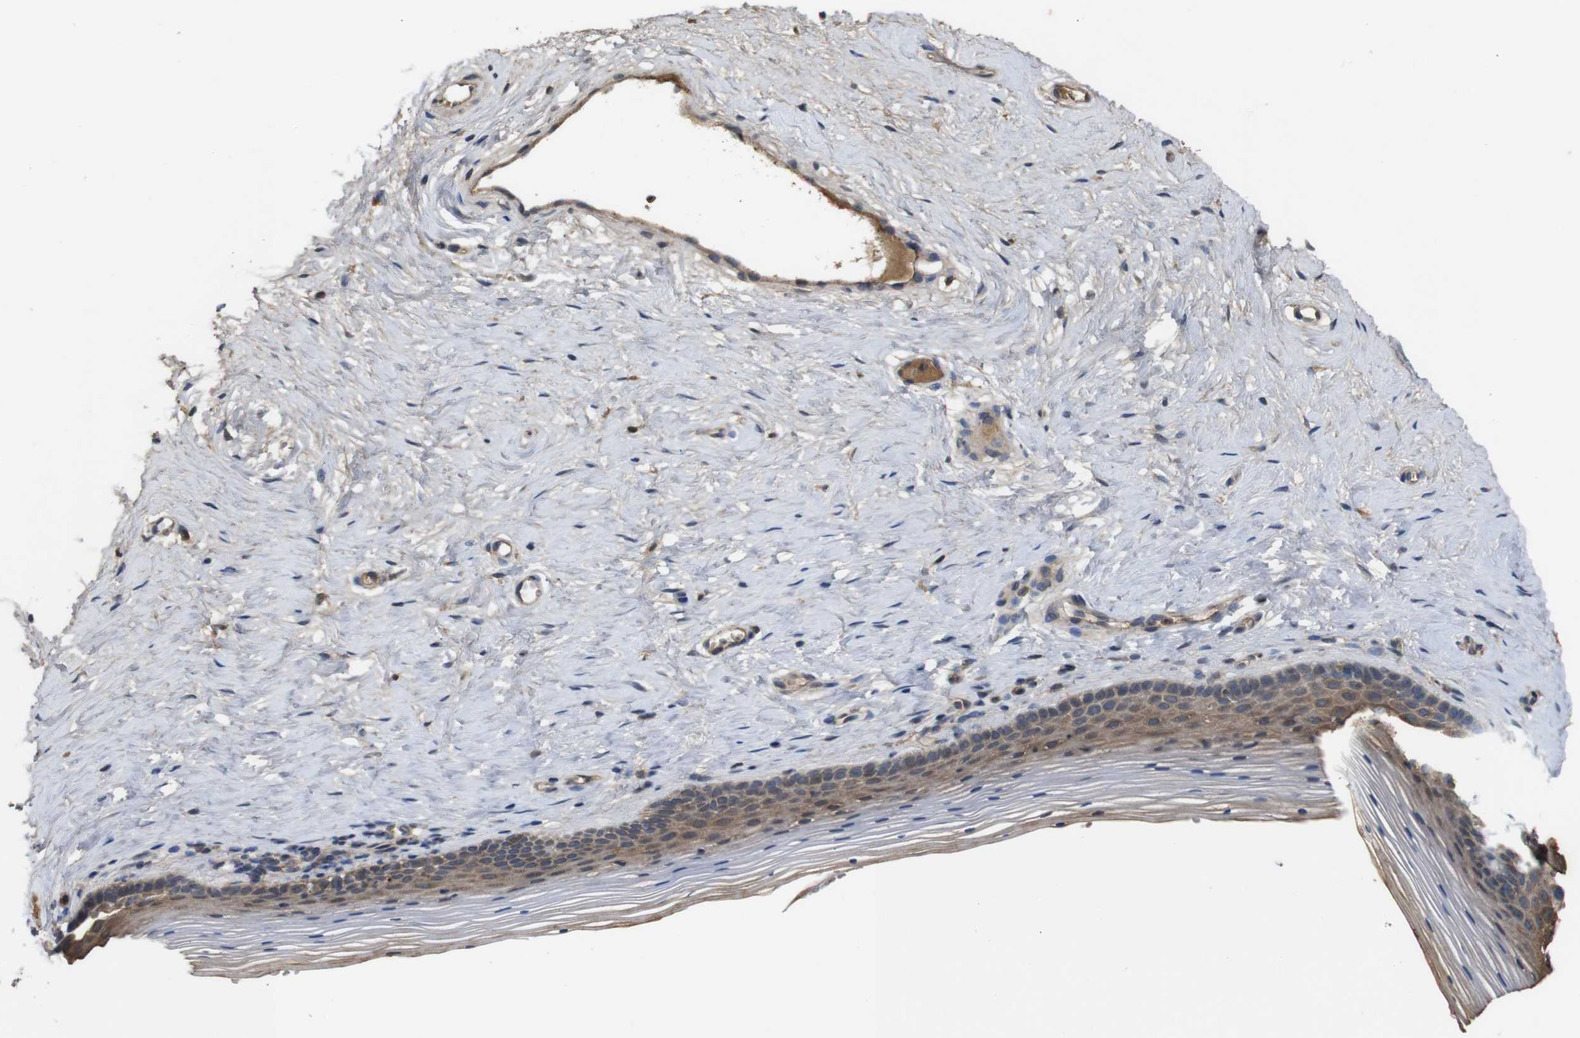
{"staining": {"intensity": "moderate", "quantity": "25%-75%", "location": "cytoplasmic/membranous"}, "tissue": "vagina", "cell_type": "Squamous epithelial cells", "image_type": "normal", "snomed": [{"axis": "morphology", "description": "Normal tissue, NOS"}, {"axis": "topography", "description": "Vagina"}], "caption": "Squamous epithelial cells demonstrate moderate cytoplasmic/membranous staining in about 25%-75% of cells in normal vagina.", "gene": "PTPN1", "patient": {"sex": "female", "age": 32}}